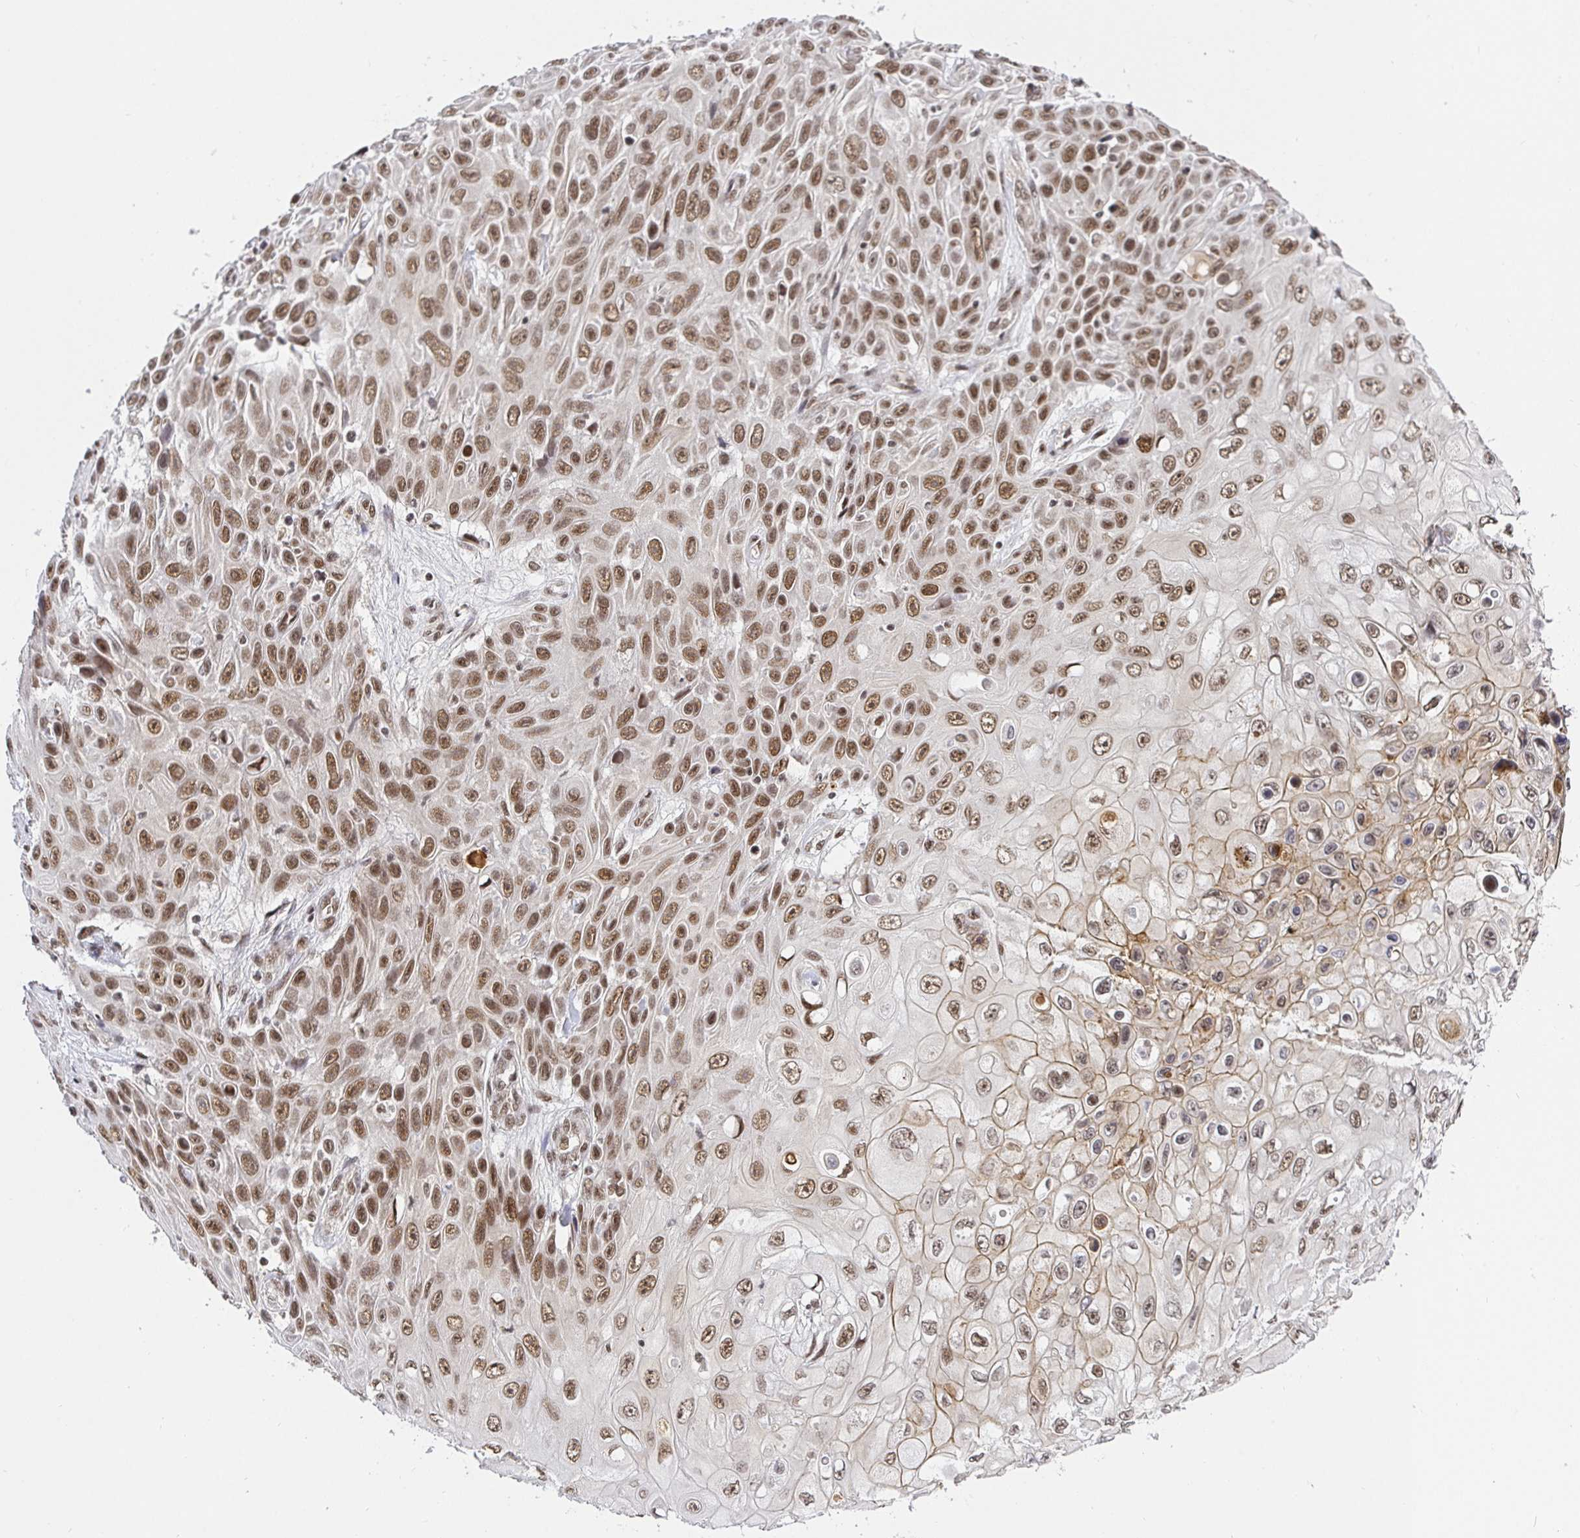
{"staining": {"intensity": "moderate", "quantity": ">75%", "location": "nuclear"}, "tissue": "skin cancer", "cell_type": "Tumor cells", "image_type": "cancer", "snomed": [{"axis": "morphology", "description": "Squamous cell carcinoma, NOS"}, {"axis": "topography", "description": "Skin"}], "caption": "A high-resolution micrograph shows IHC staining of skin cancer, which displays moderate nuclear staining in approximately >75% of tumor cells. The protein is stained brown, and the nuclei are stained in blue (DAB IHC with brightfield microscopy, high magnification).", "gene": "USF1", "patient": {"sex": "male", "age": 82}}